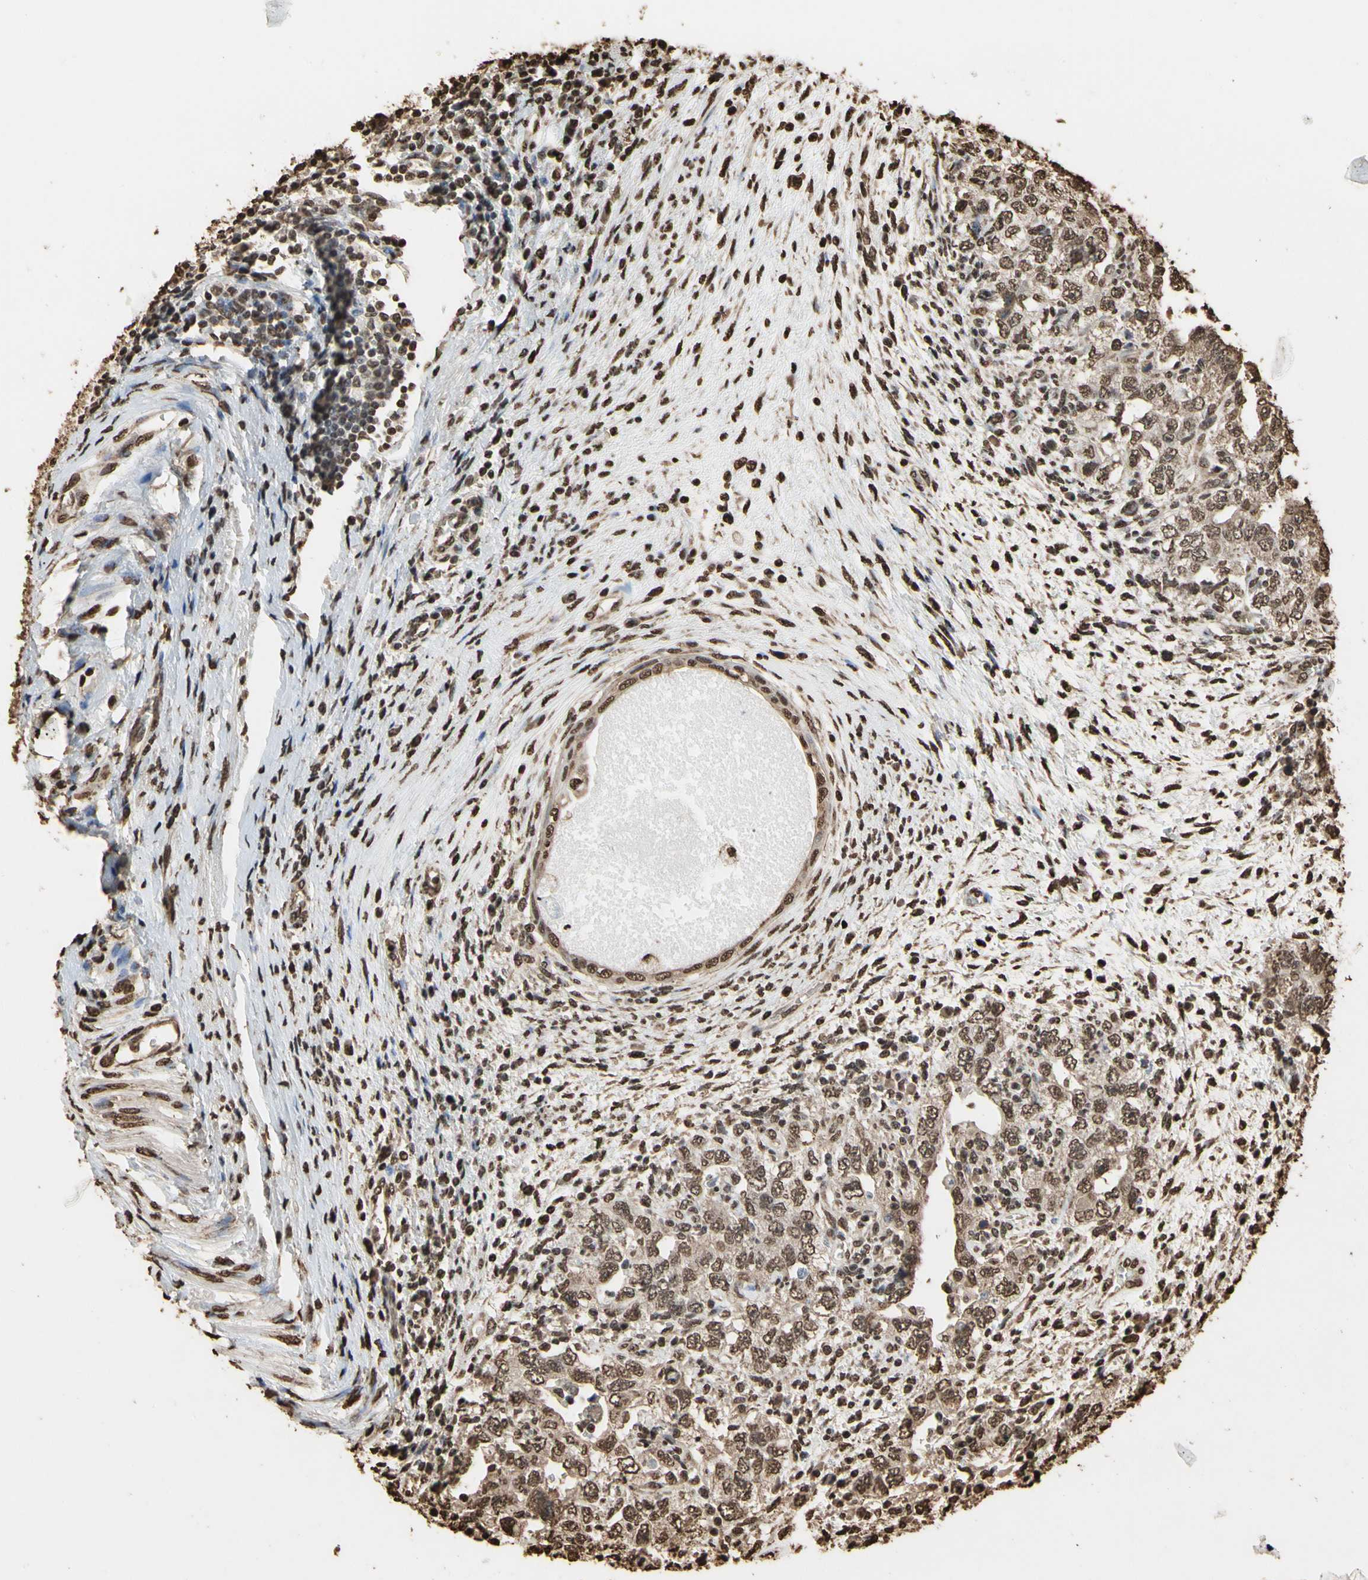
{"staining": {"intensity": "moderate", "quantity": ">75%", "location": "cytoplasmic/membranous,nuclear"}, "tissue": "testis cancer", "cell_type": "Tumor cells", "image_type": "cancer", "snomed": [{"axis": "morphology", "description": "Carcinoma, Embryonal, NOS"}, {"axis": "topography", "description": "Testis"}], "caption": "A histopathology image of human testis cancer stained for a protein shows moderate cytoplasmic/membranous and nuclear brown staining in tumor cells.", "gene": "HNRNPK", "patient": {"sex": "male", "age": 26}}